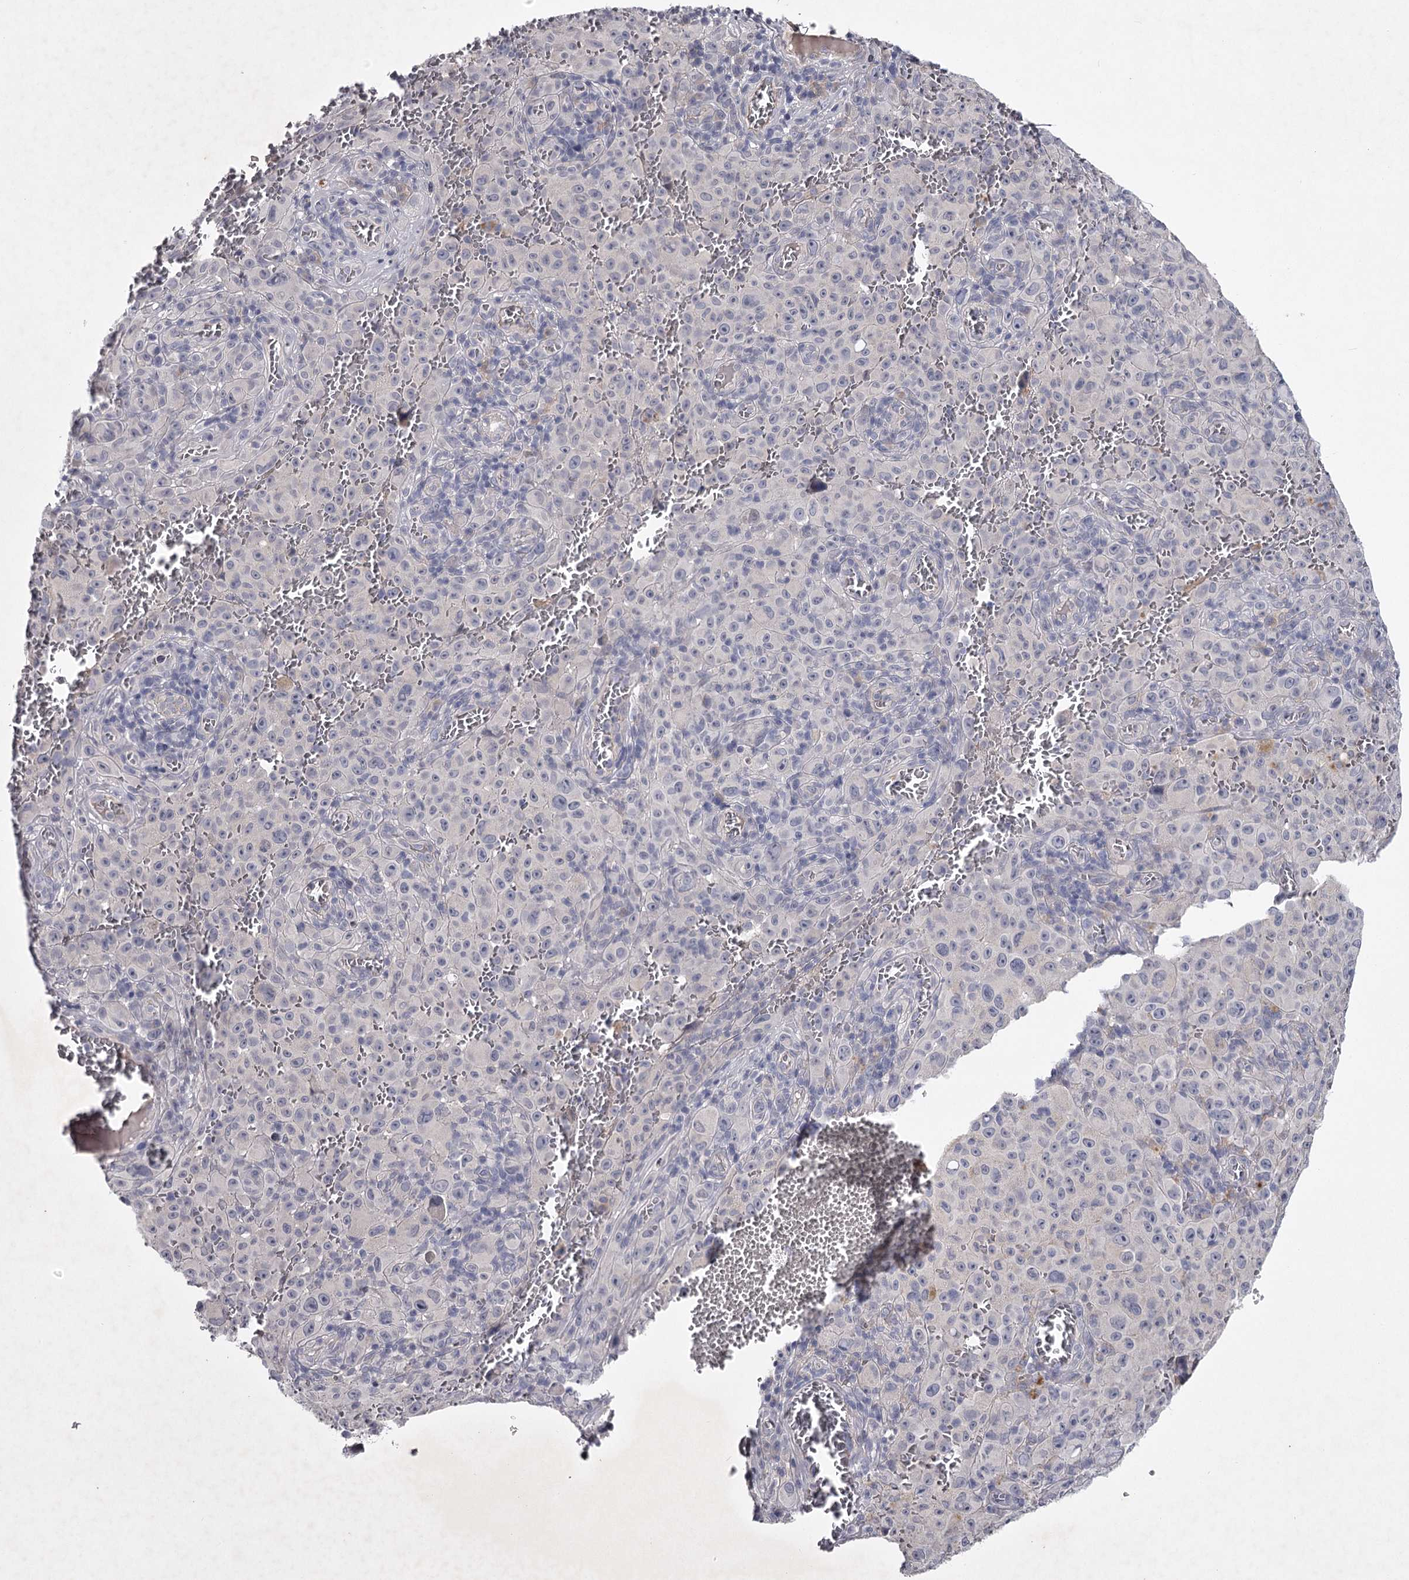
{"staining": {"intensity": "negative", "quantity": "none", "location": "none"}, "tissue": "melanoma", "cell_type": "Tumor cells", "image_type": "cancer", "snomed": [{"axis": "morphology", "description": "Malignant melanoma, NOS"}, {"axis": "topography", "description": "Skin"}], "caption": "IHC of malignant melanoma demonstrates no expression in tumor cells. (Stains: DAB immunohistochemistry (IHC) with hematoxylin counter stain, Microscopy: brightfield microscopy at high magnification).", "gene": "FDXACB1", "patient": {"sex": "female", "age": 82}}